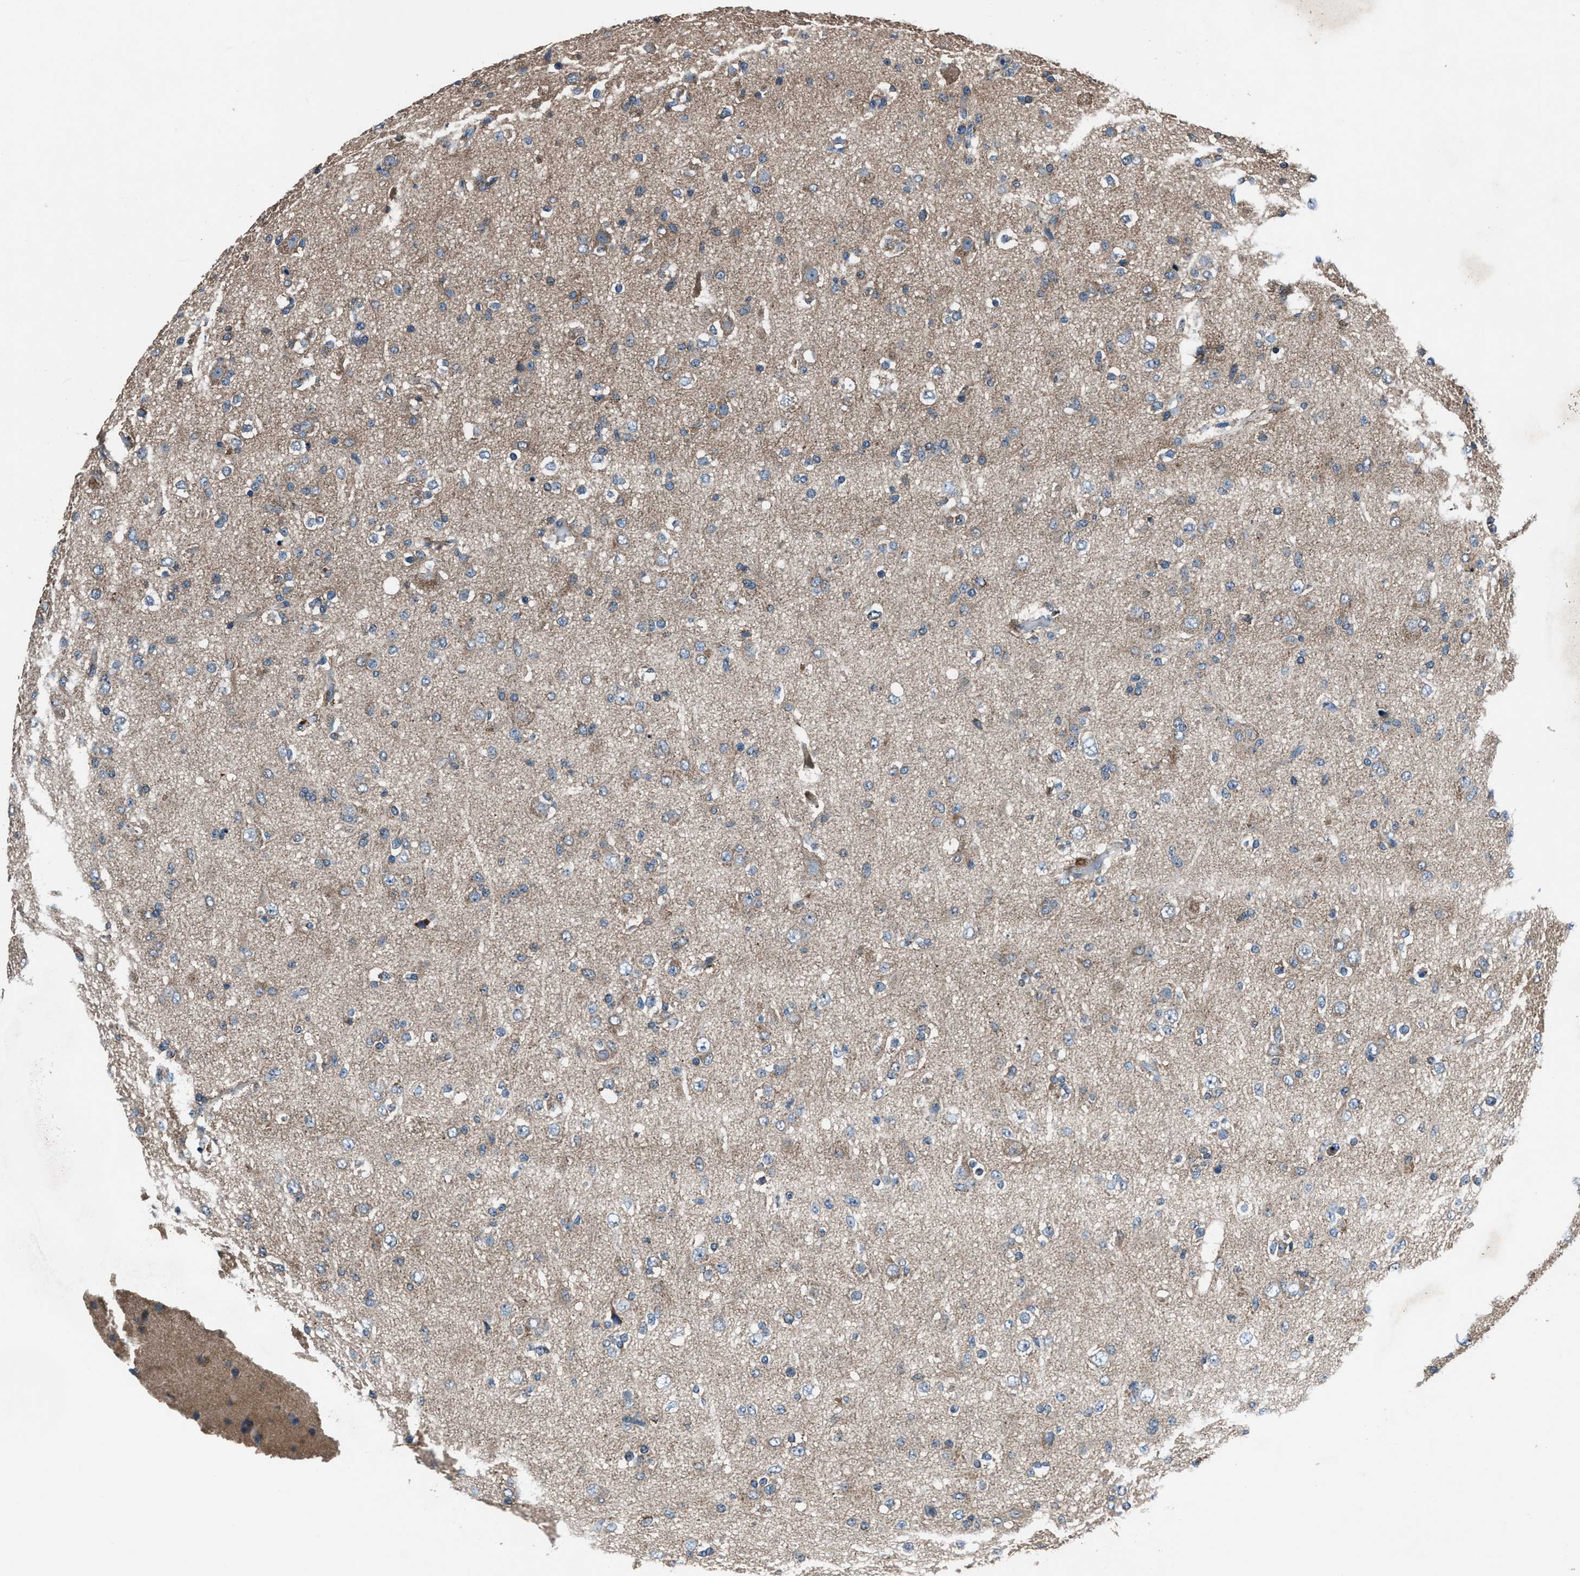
{"staining": {"intensity": "weak", "quantity": "25%-75%", "location": "cytoplasmic/membranous"}, "tissue": "glioma", "cell_type": "Tumor cells", "image_type": "cancer", "snomed": [{"axis": "morphology", "description": "Glioma, malignant, Low grade"}, {"axis": "topography", "description": "Brain"}], "caption": "A histopathology image showing weak cytoplasmic/membranous staining in approximately 25%-75% of tumor cells in glioma, as visualized by brown immunohistochemical staining.", "gene": "PRTFDC1", "patient": {"sex": "male", "age": 65}}